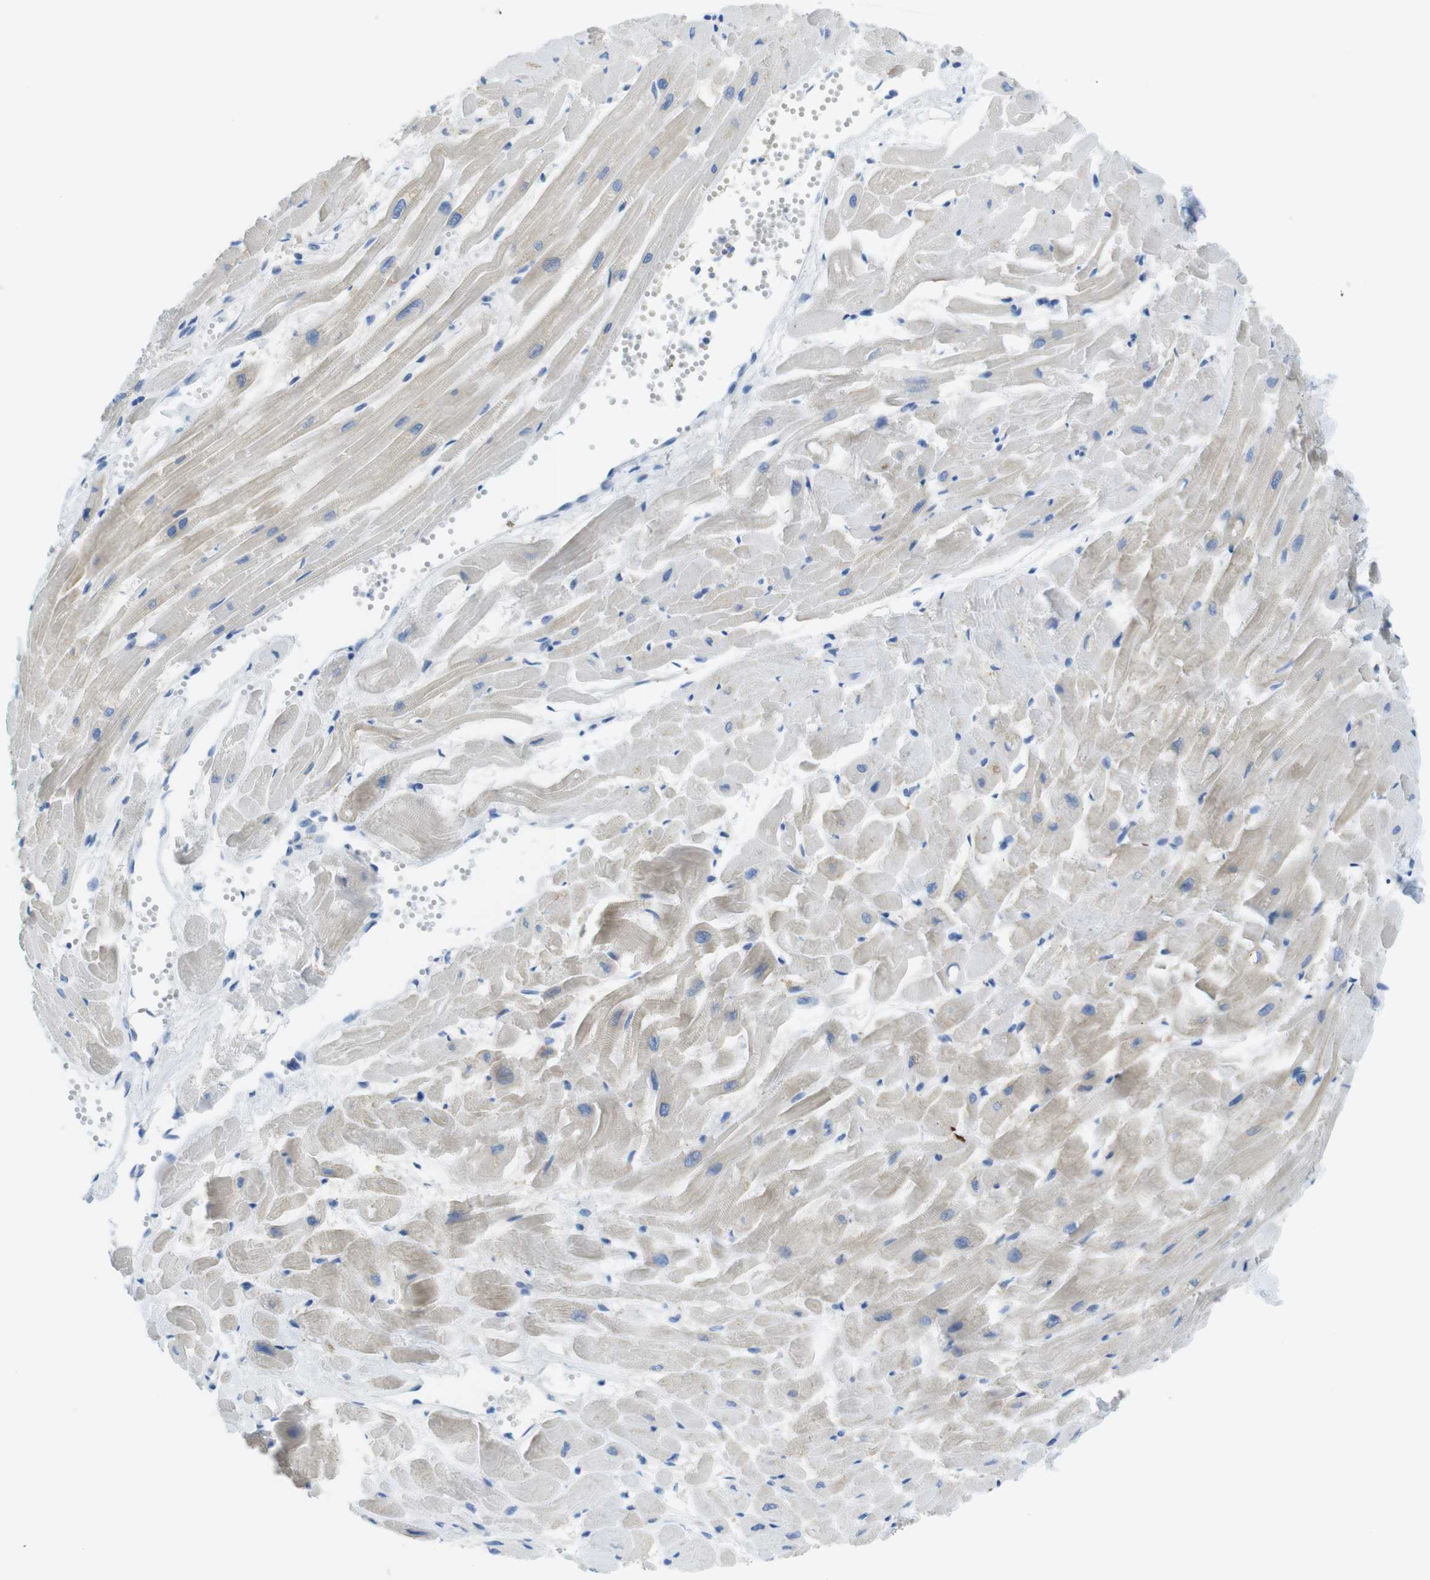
{"staining": {"intensity": "moderate", "quantity": "<25%", "location": "cytoplasmic/membranous"}, "tissue": "heart muscle", "cell_type": "Cardiomyocytes", "image_type": "normal", "snomed": [{"axis": "morphology", "description": "Normal tissue, NOS"}, {"axis": "topography", "description": "Heart"}], "caption": "This histopathology image shows normal heart muscle stained with immunohistochemistry (IHC) to label a protein in brown. The cytoplasmic/membranous of cardiomyocytes show moderate positivity for the protein. Nuclei are counter-stained blue.", "gene": "ASIC5", "patient": {"sex": "female", "age": 19}}